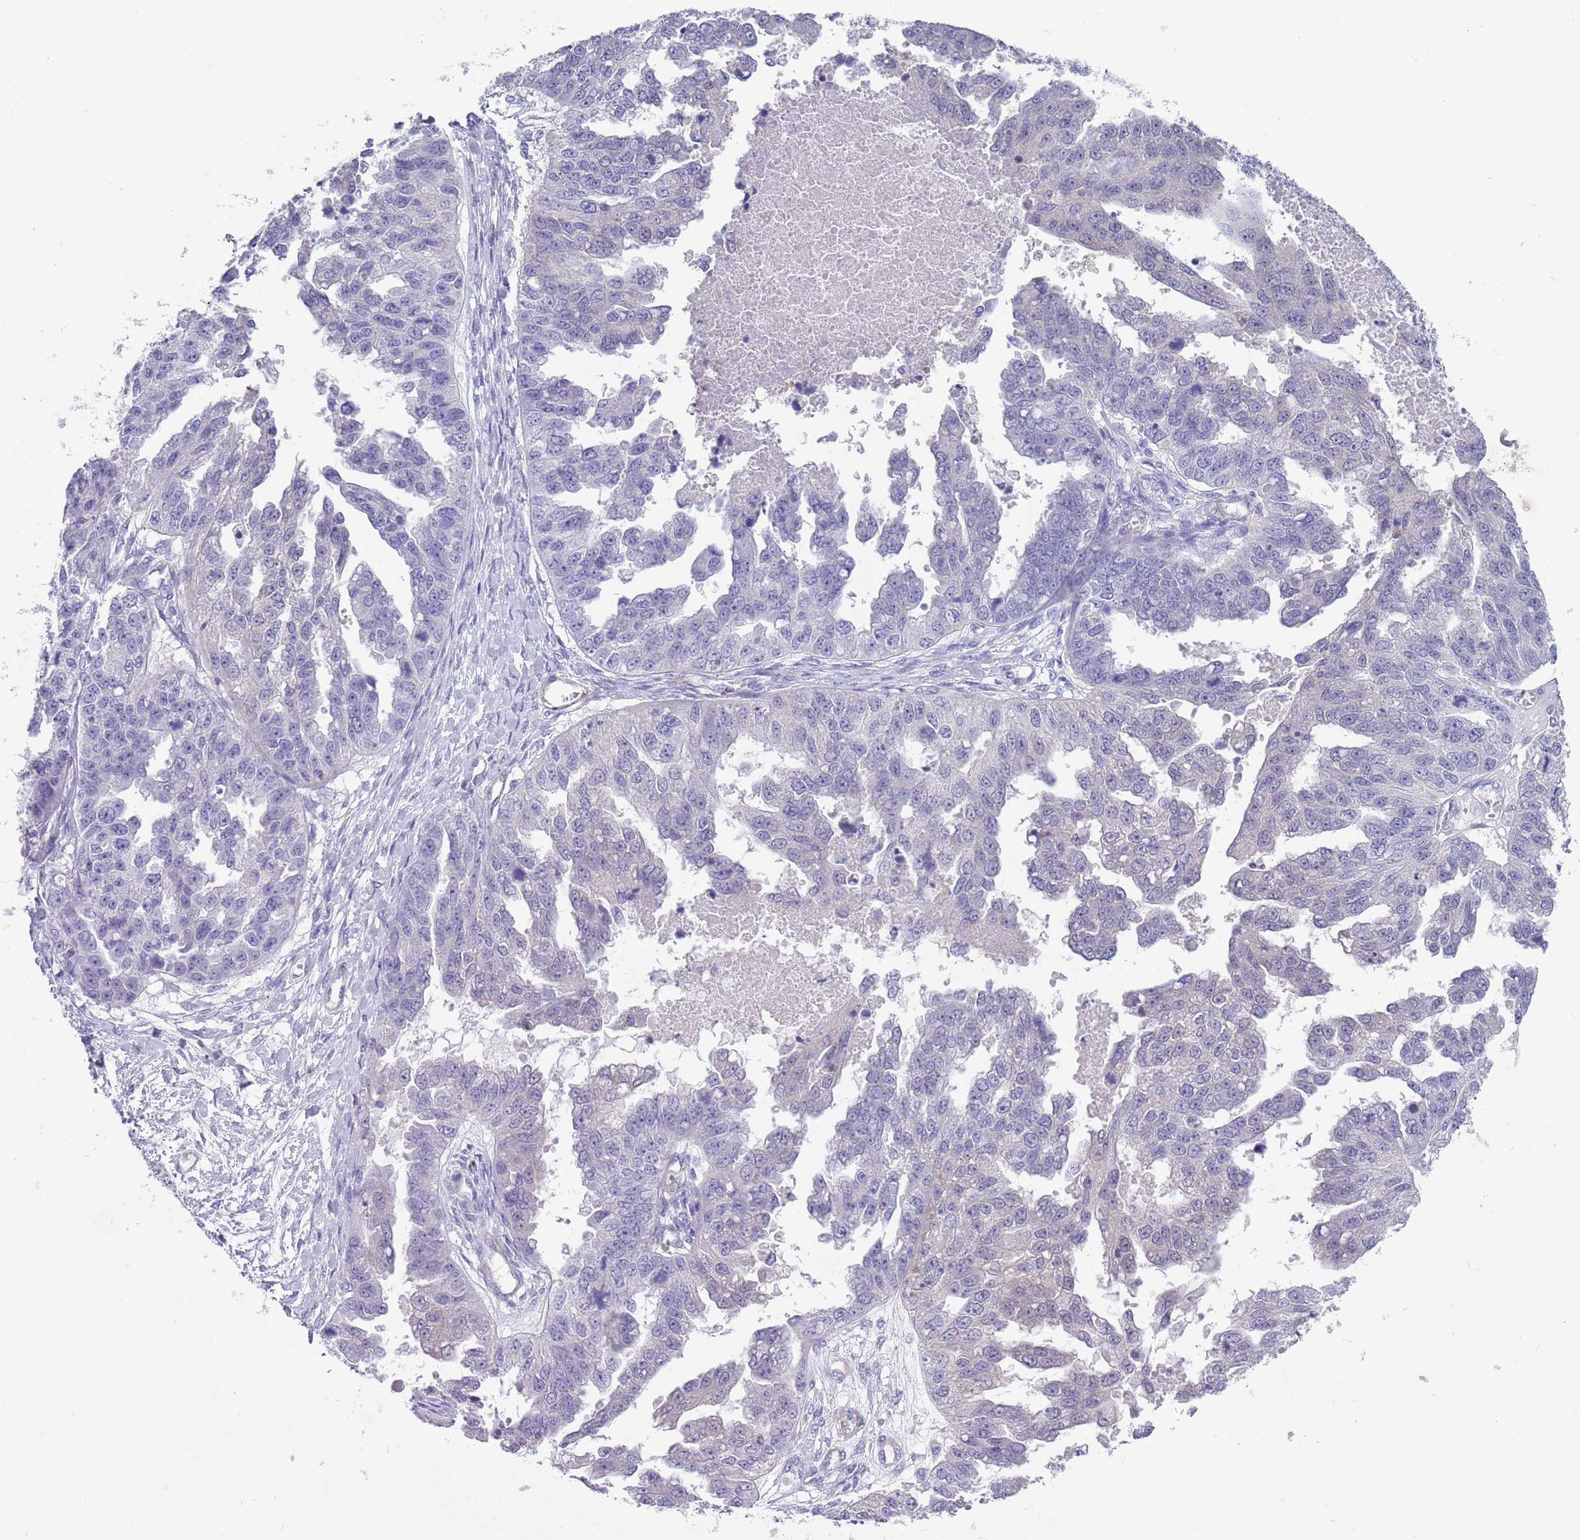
{"staining": {"intensity": "negative", "quantity": "none", "location": "none"}, "tissue": "ovarian cancer", "cell_type": "Tumor cells", "image_type": "cancer", "snomed": [{"axis": "morphology", "description": "Cystadenocarcinoma, serous, NOS"}, {"axis": "topography", "description": "Ovary"}], "caption": "Tumor cells are negative for brown protein staining in ovarian serous cystadenocarcinoma.", "gene": "TSGA13", "patient": {"sex": "female", "age": 58}}